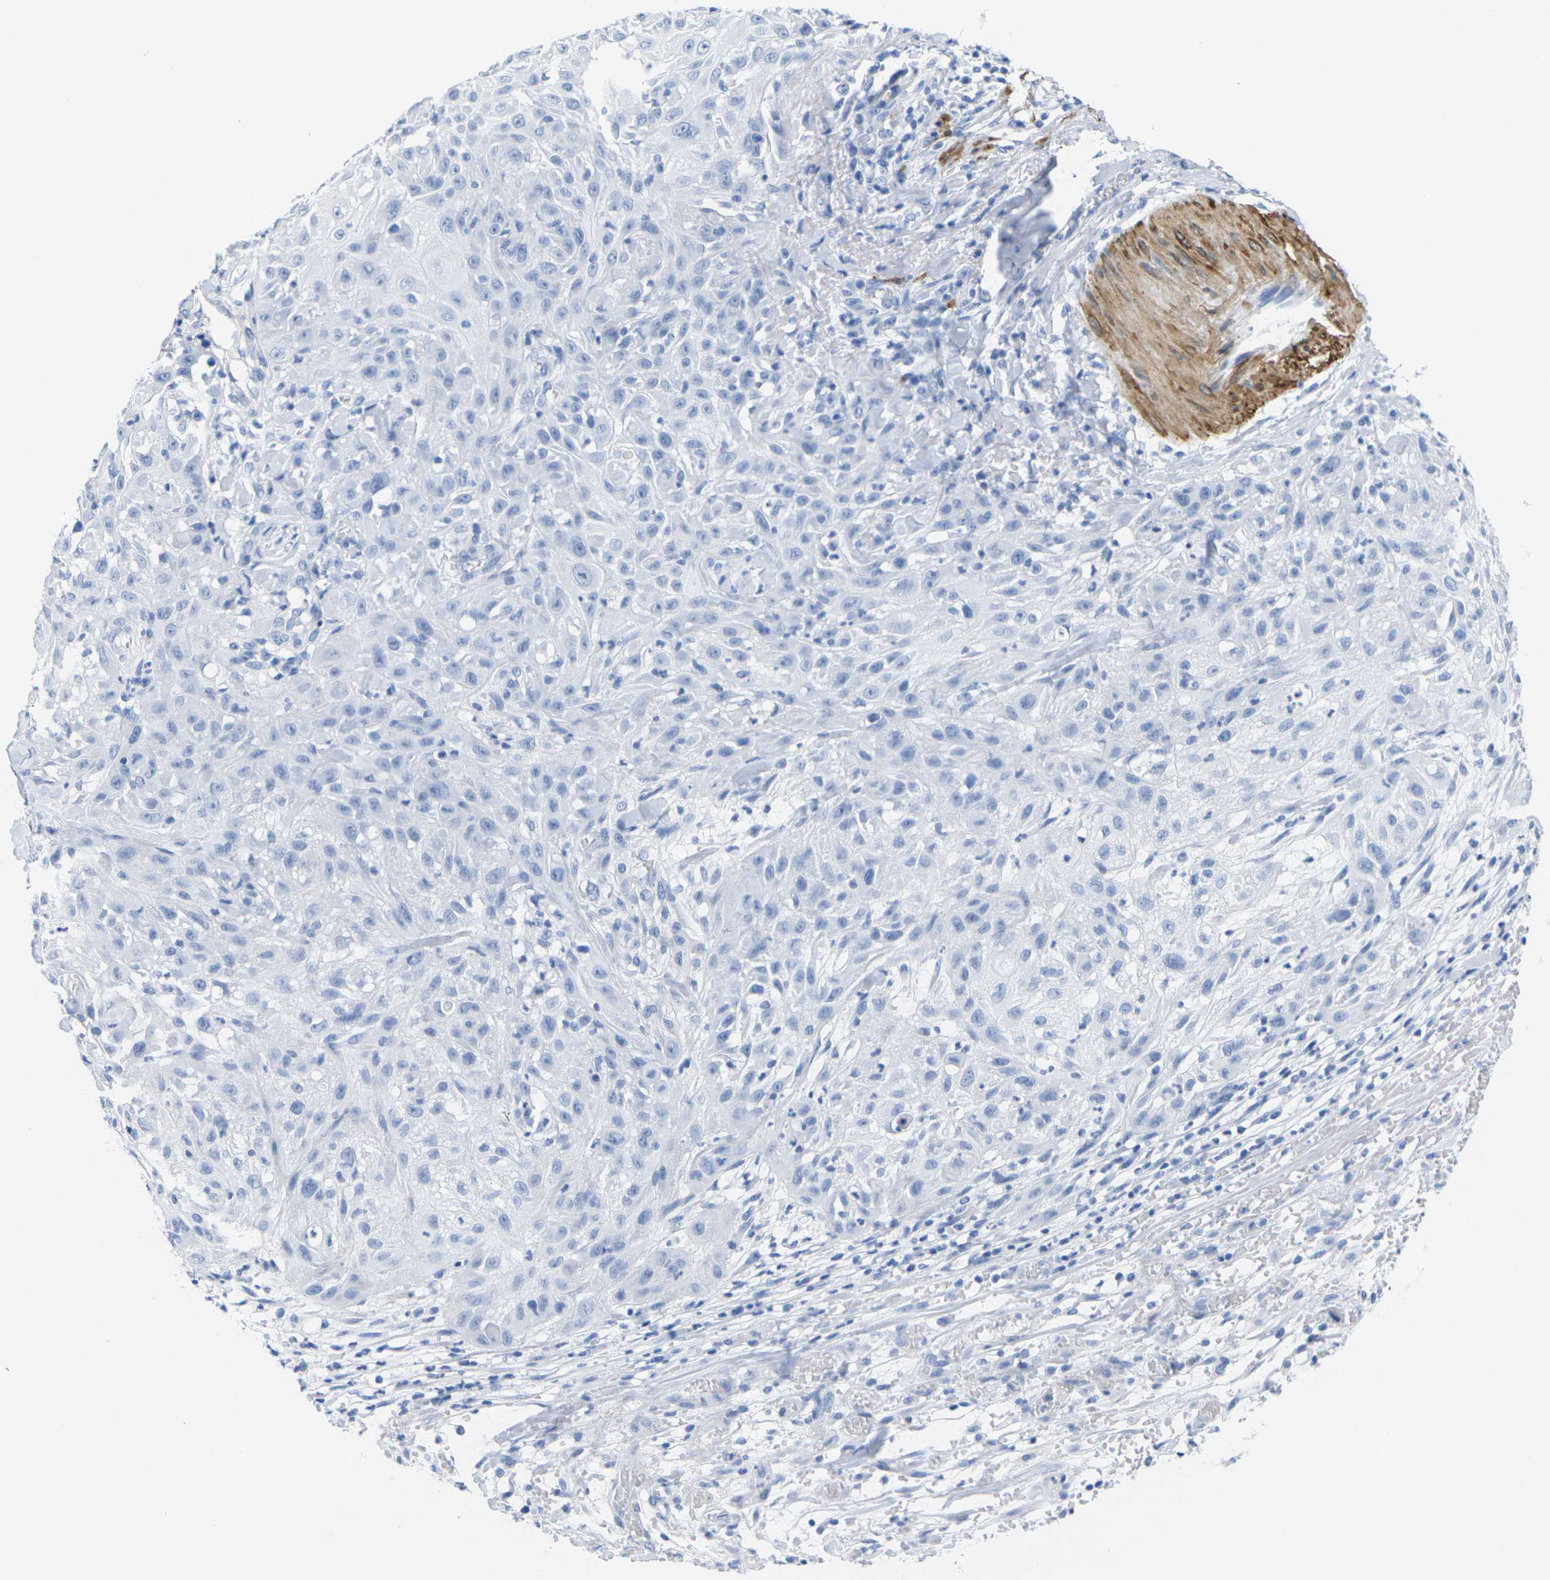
{"staining": {"intensity": "negative", "quantity": "none", "location": "none"}, "tissue": "skin cancer", "cell_type": "Tumor cells", "image_type": "cancer", "snomed": [{"axis": "morphology", "description": "Squamous cell carcinoma, NOS"}, {"axis": "topography", "description": "Skin"}], "caption": "A photomicrograph of human skin squamous cell carcinoma is negative for staining in tumor cells. (DAB IHC, high magnification).", "gene": "CNN1", "patient": {"sex": "male", "age": 75}}